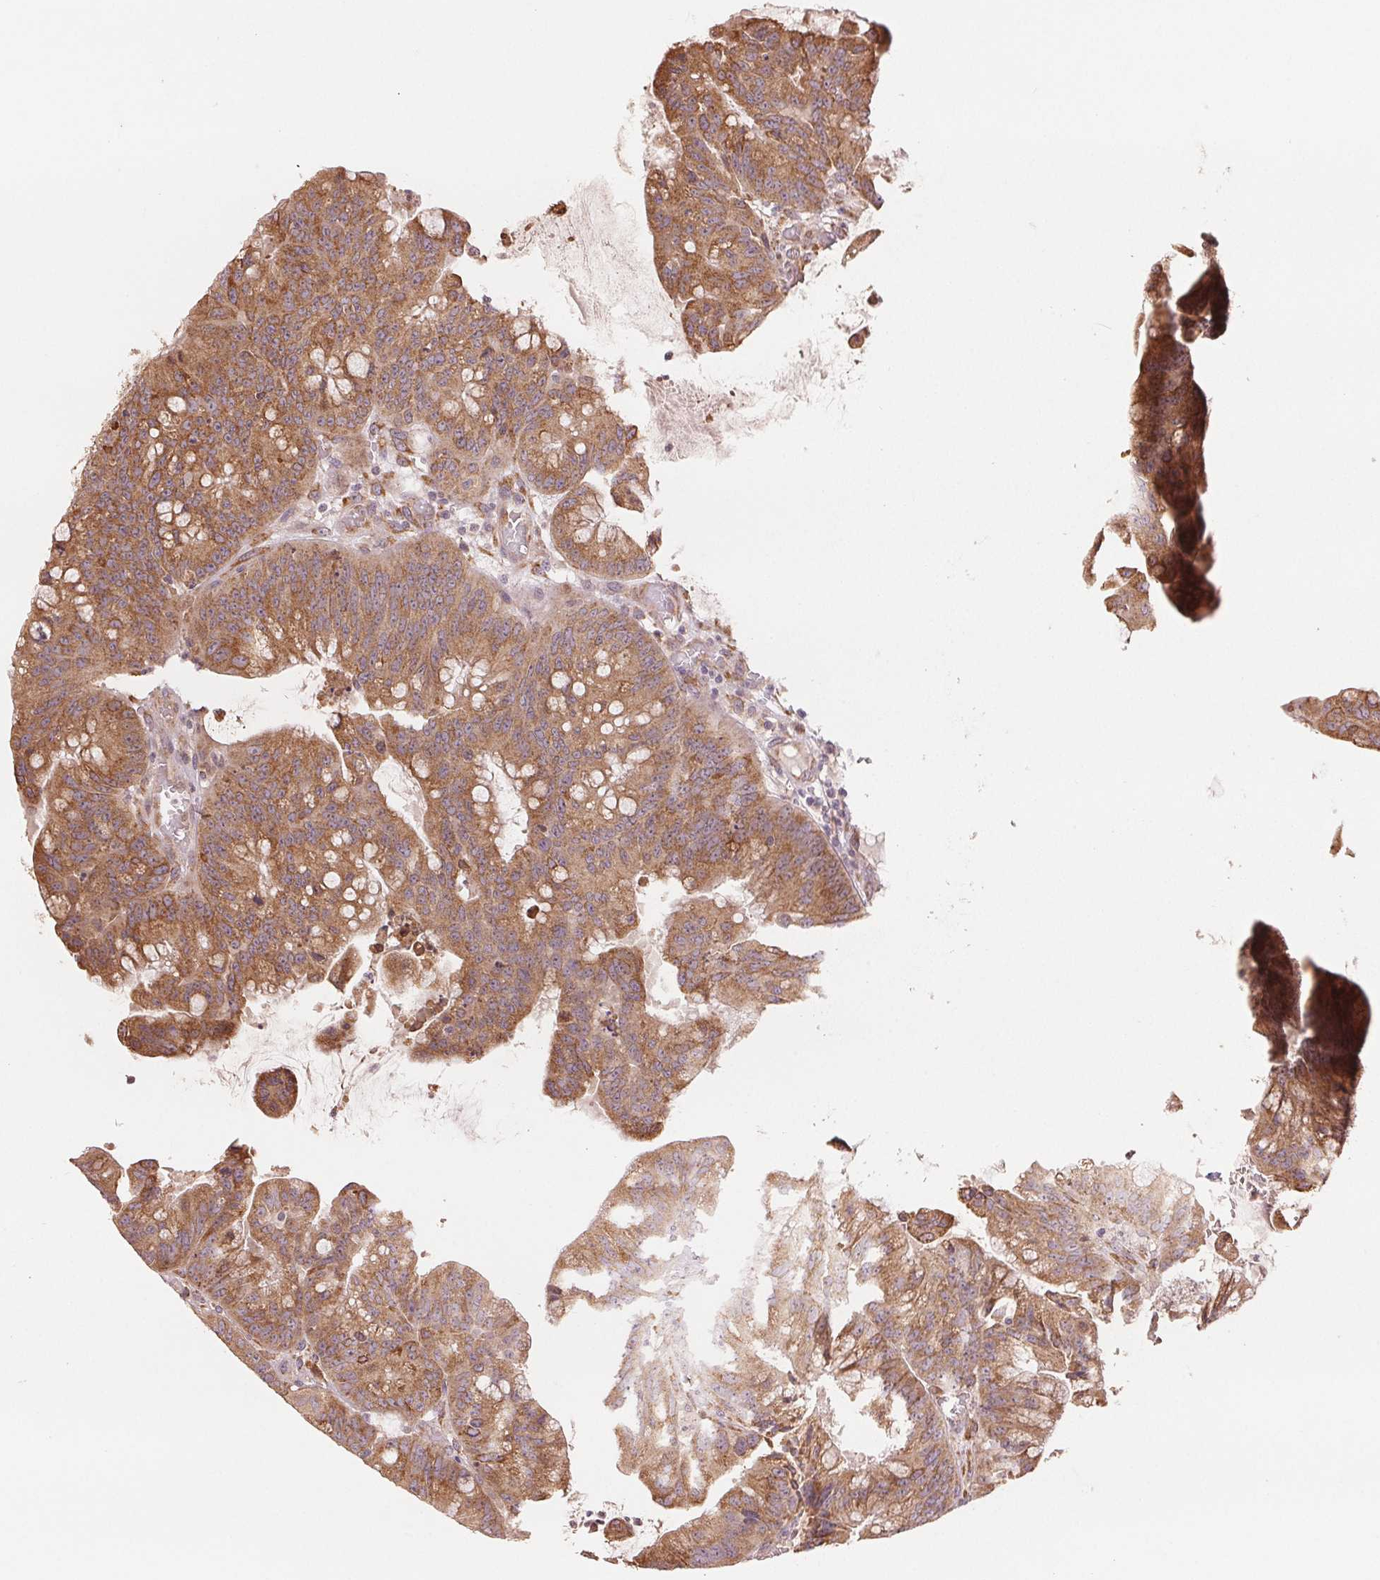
{"staining": {"intensity": "moderate", "quantity": ">75%", "location": "cytoplasmic/membranous"}, "tissue": "colorectal cancer", "cell_type": "Tumor cells", "image_type": "cancer", "snomed": [{"axis": "morphology", "description": "Adenocarcinoma, NOS"}, {"axis": "topography", "description": "Colon"}], "caption": "Protein staining exhibits moderate cytoplasmic/membranous expression in about >75% of tumor cells in colorectal cancer. (DAB (3,3'-diaminobenzidine) IHC with brightfield microscopy, high magnification).", "gene": "SLC20A1", "patient": {"sex": "male", "age": 62}}